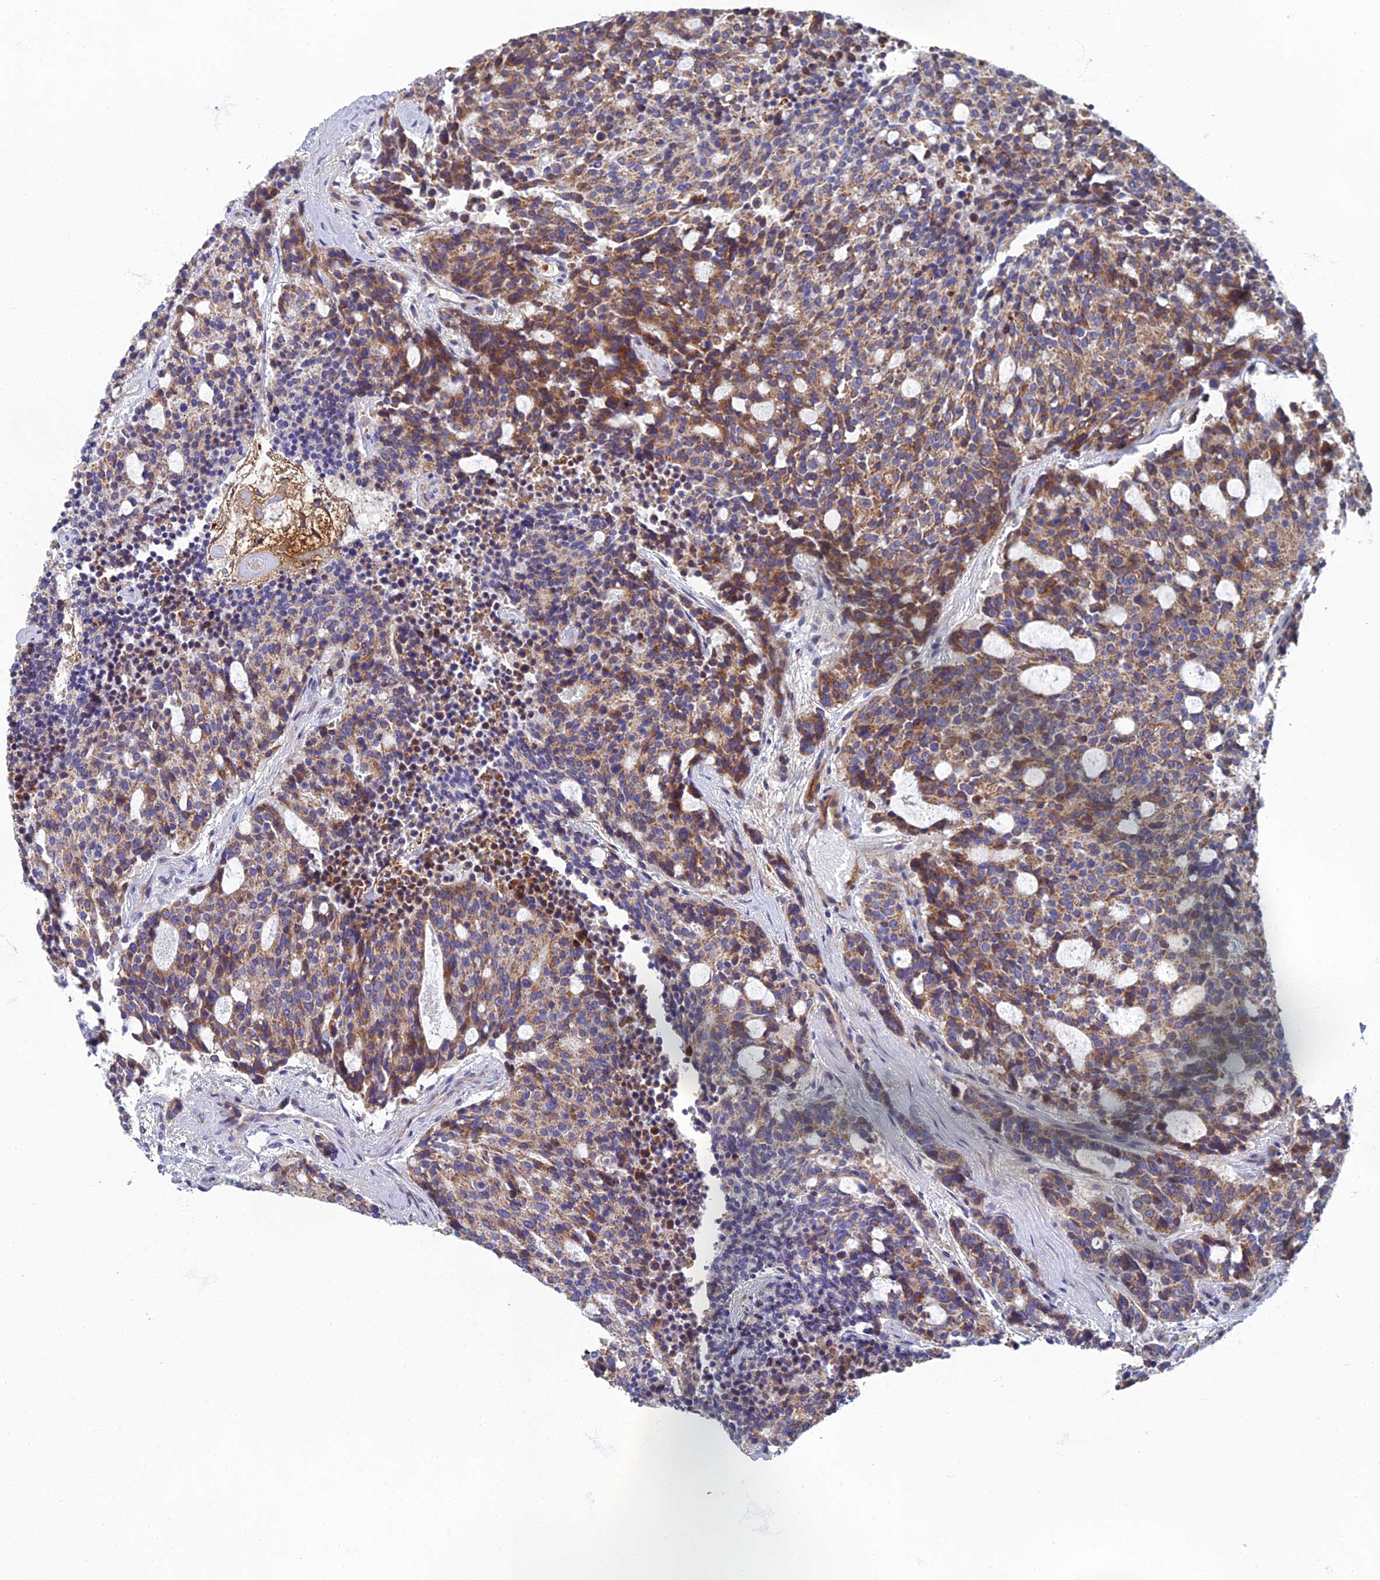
{"staining": {"intensity": "moderate", "quantity": "25%-75%", "location": "cytoplasmic/membranous"}, "tissue": "carcinoid", "cell_type": "Tumor cells", "image_type": "cancer", "snomed": [{"axis": "morphology", "description": "Carcinoid, malignant, NOS"}, {"axis": "topography", "description": "Pancreas"}], "caption": "Carcinoid tissue exhibits moderate cytoplasmic/membranous positivity in approximately 25%-75% of tumor cells, visualized by immunohistochemistry.", "gene": "RNASEK", "patient": {"sex": "female", "age": 54}}